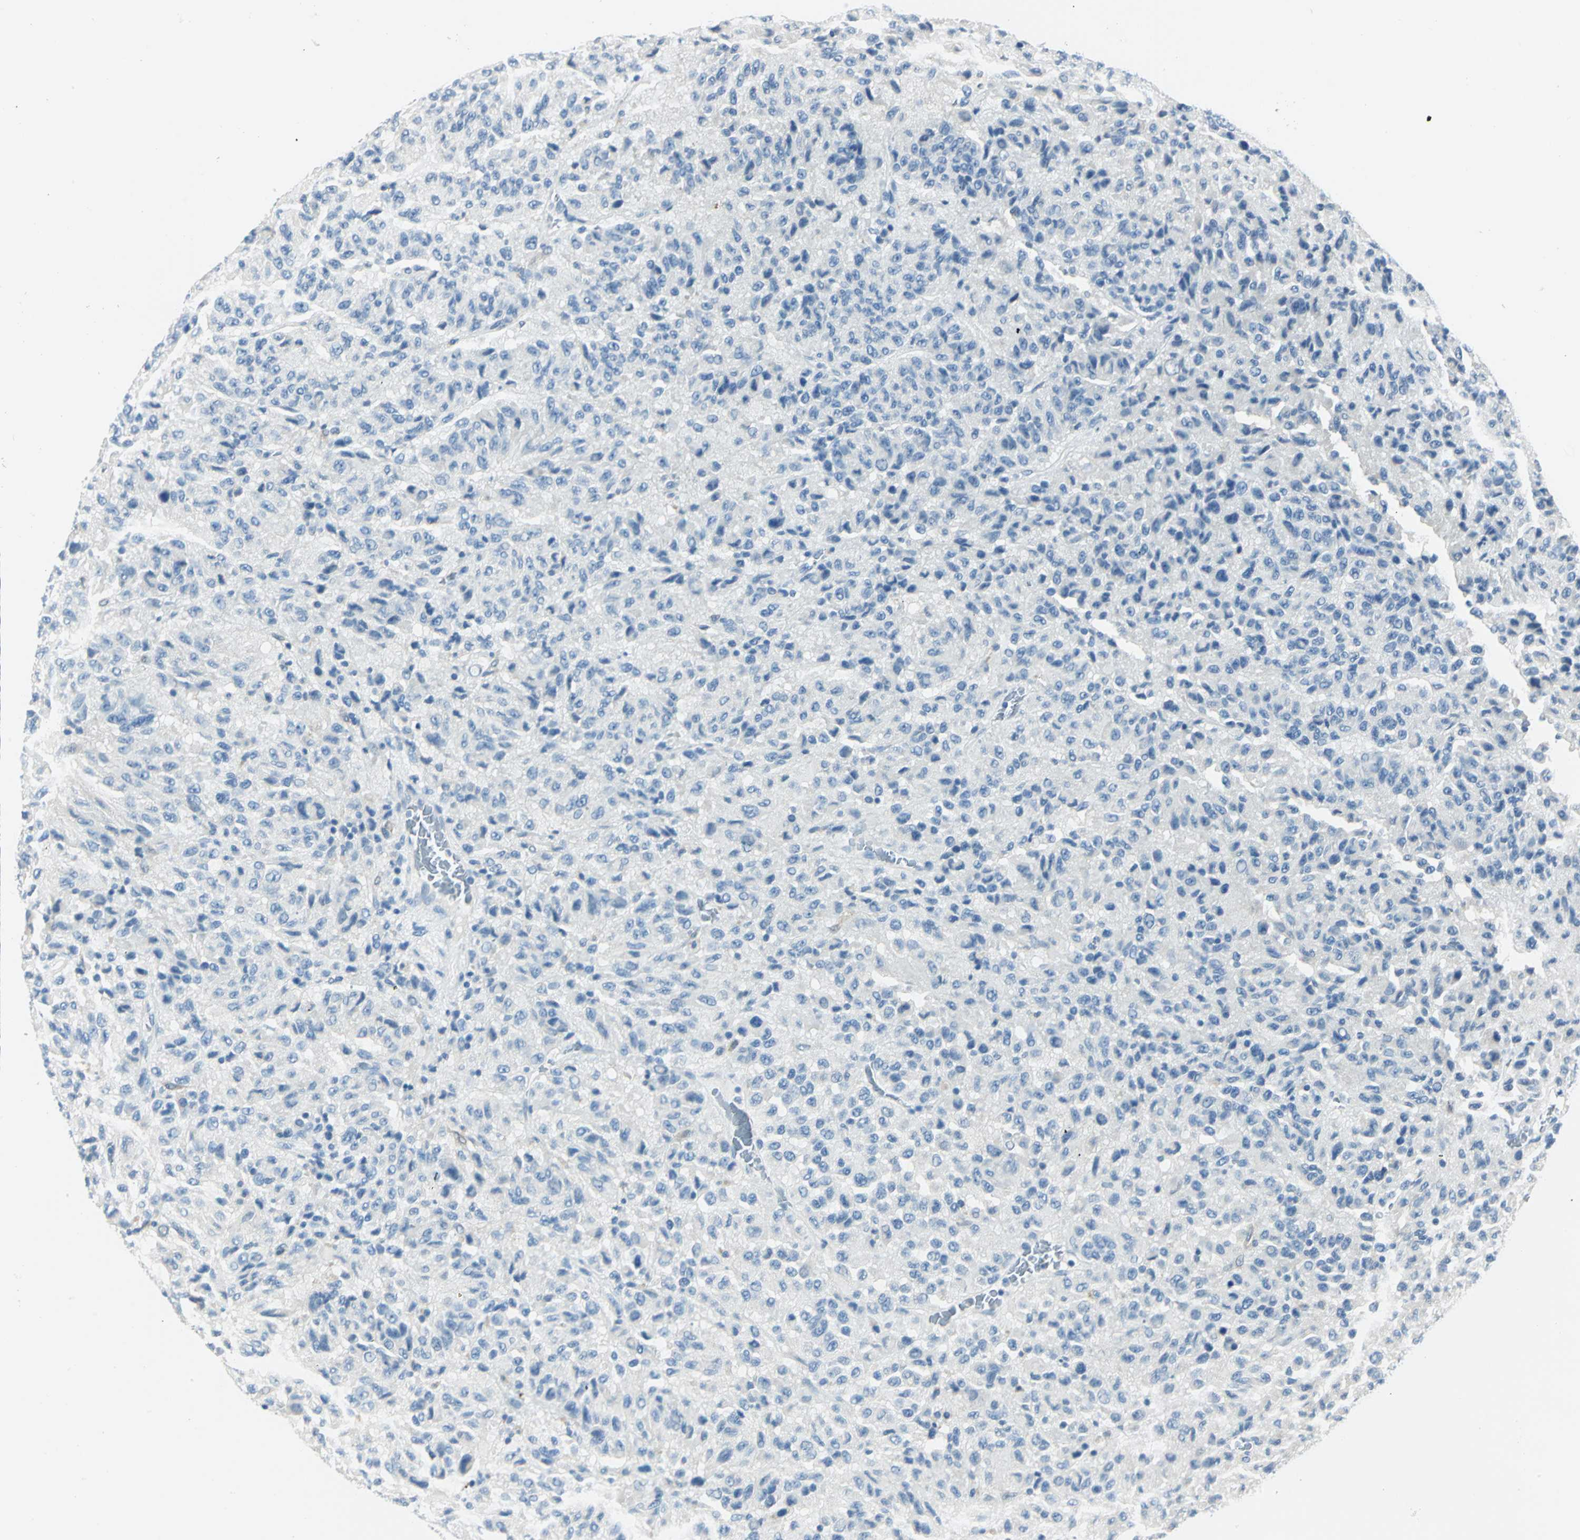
{"staining": {"intensity": "negative", "quantity": "none", "location": "none"}, "tissue": "melanoma", "cell_type": "Tumor cells", "image_type": "cancer", "snomed": [{"axis": "morphology", "description": "Malignant melanoma, Metastatic site"}, {"axis": "topography", "description": "Lung"}], "caption": "Human malignant melanoma (metastatic site) stained for a protein using immunohistochemistry (IHC) exhibits no expression in tumor cells.", "gene": "UCHL1", "patient": {"sex": "male", "age": 64}}